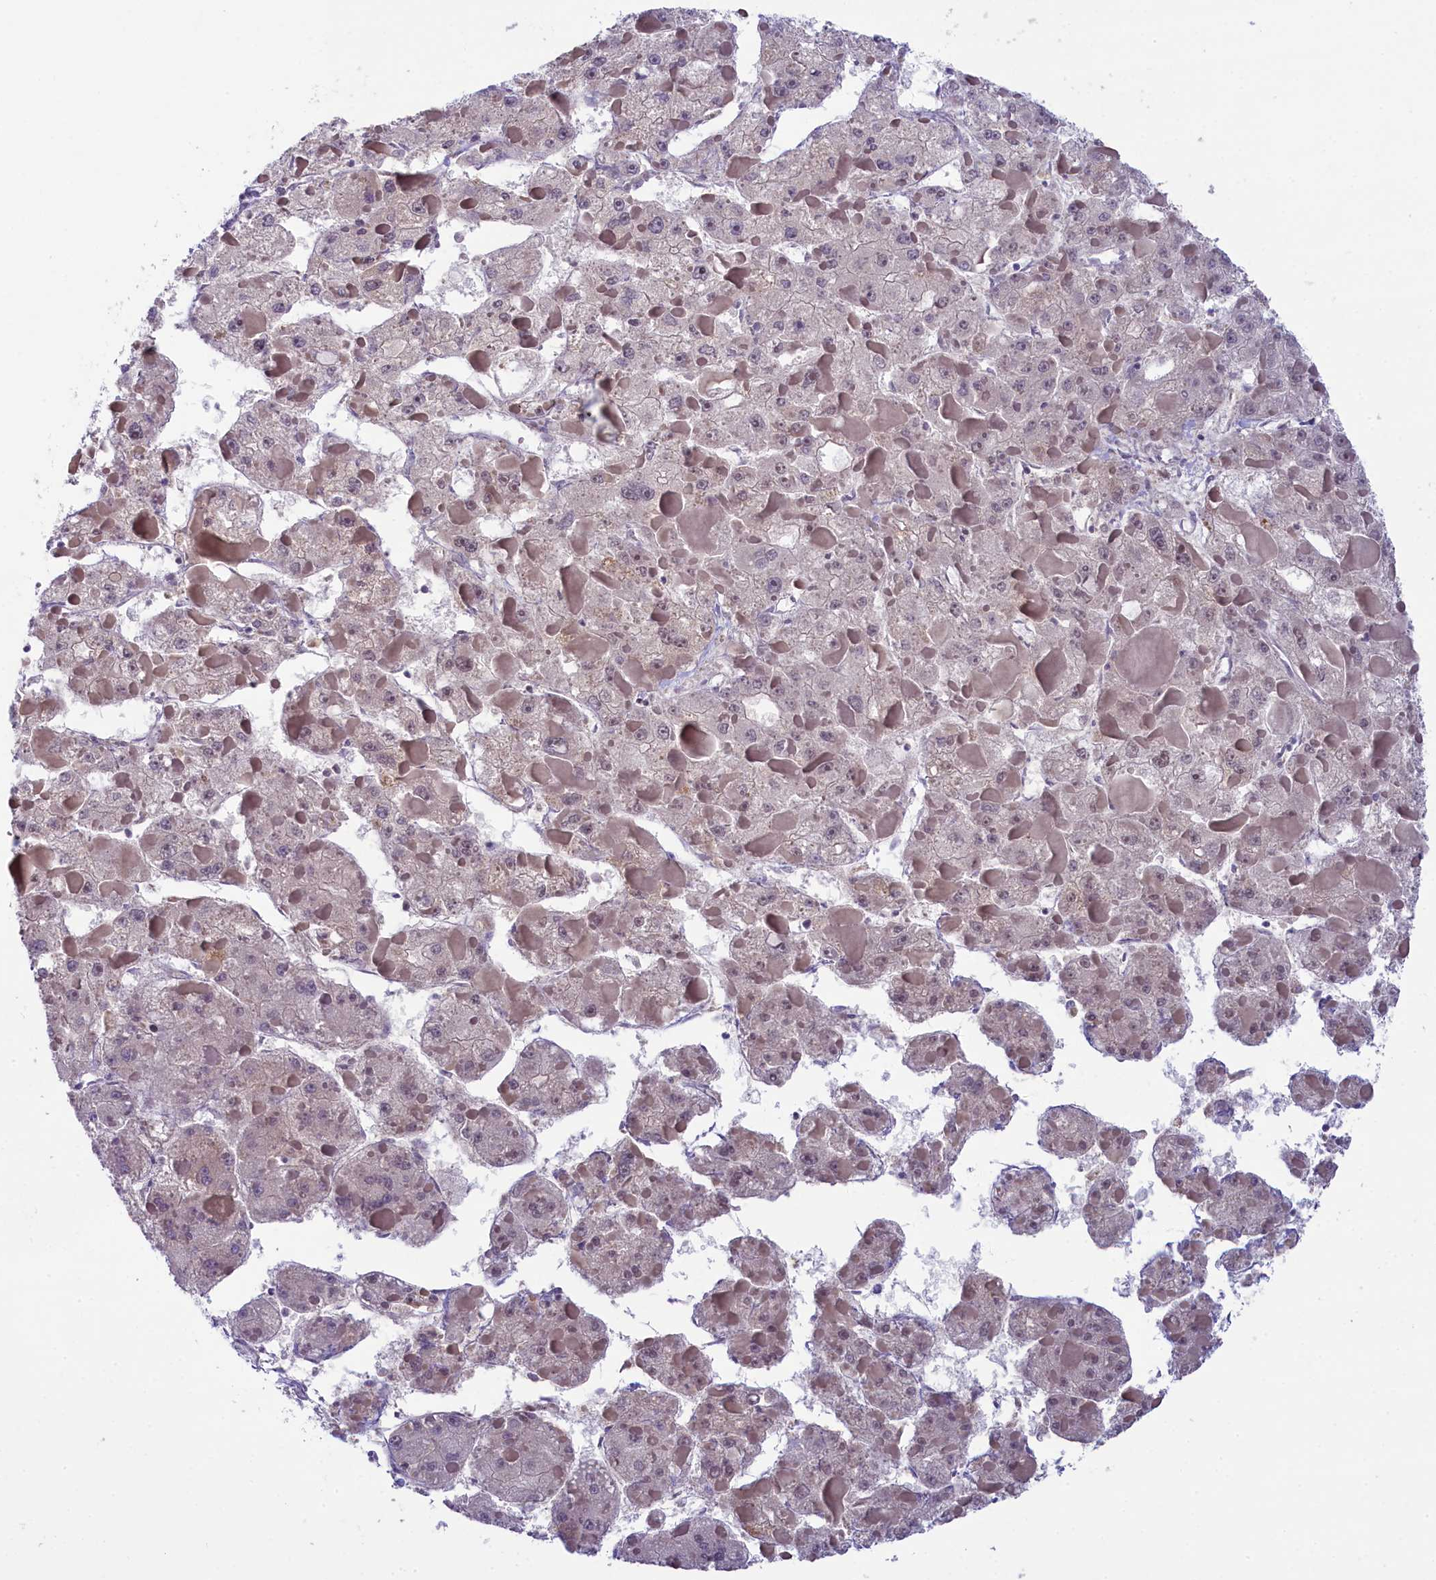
{"staining": {"intensity": "negative", "quantity": "none", "location": "none"}, "tissue": "liver cancer", "cell_type": "Tumor cells", "image_type": "cancer", "snomed": [{"axis": "morphology", "description": "Carcinoma, Hepatocellular, NOS"}, {"axis": "topography", "description": "Liver"}], "caption": "Immunohistochemistry (IHC) histopathology image of neoplastic tissue: human liver cancer stained with DAB displays no significant protein staining in tumor cells.", "gene": "CRAMP1", "patient": {"sex": "female", "age": 73}}